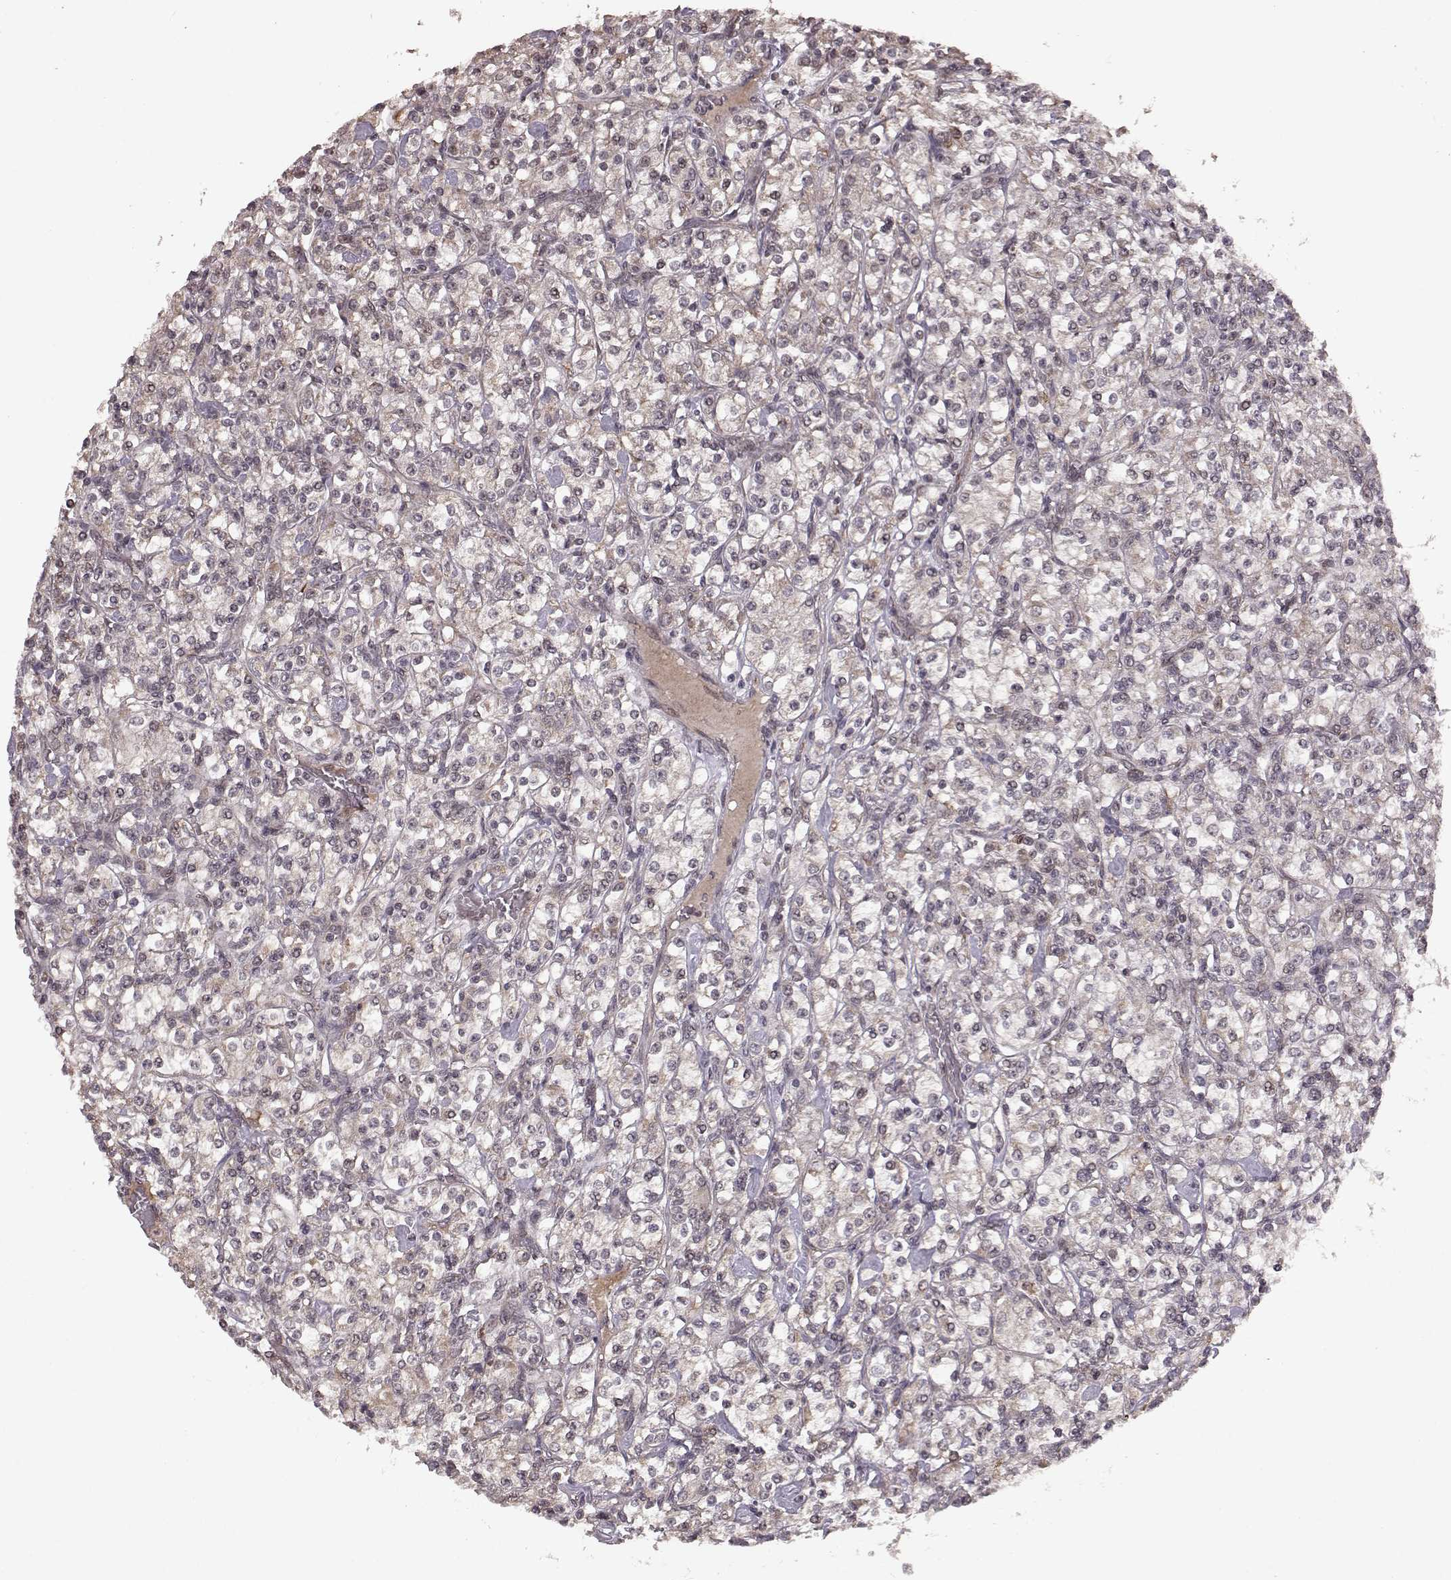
{"staining": {"intensity": "weak", "quantity": ">75%", "location": "cytoplasmic/membranous"}, "tissue": "renal cancer", "cell_type": "Tumor cells", "image_type": "cancer", "snomed": [{"axis": "morphology", "description": "Adenocarcinoma, NOS"}, {"axis": "topography", "description": "Kidney"}], "caption": "Renal cancer (adenocarcinoma) stained with a protein marker displays weak staining in tumor cells.", "gene": "ELOVL5", "patient": {"sex": "male", "age": 77}}